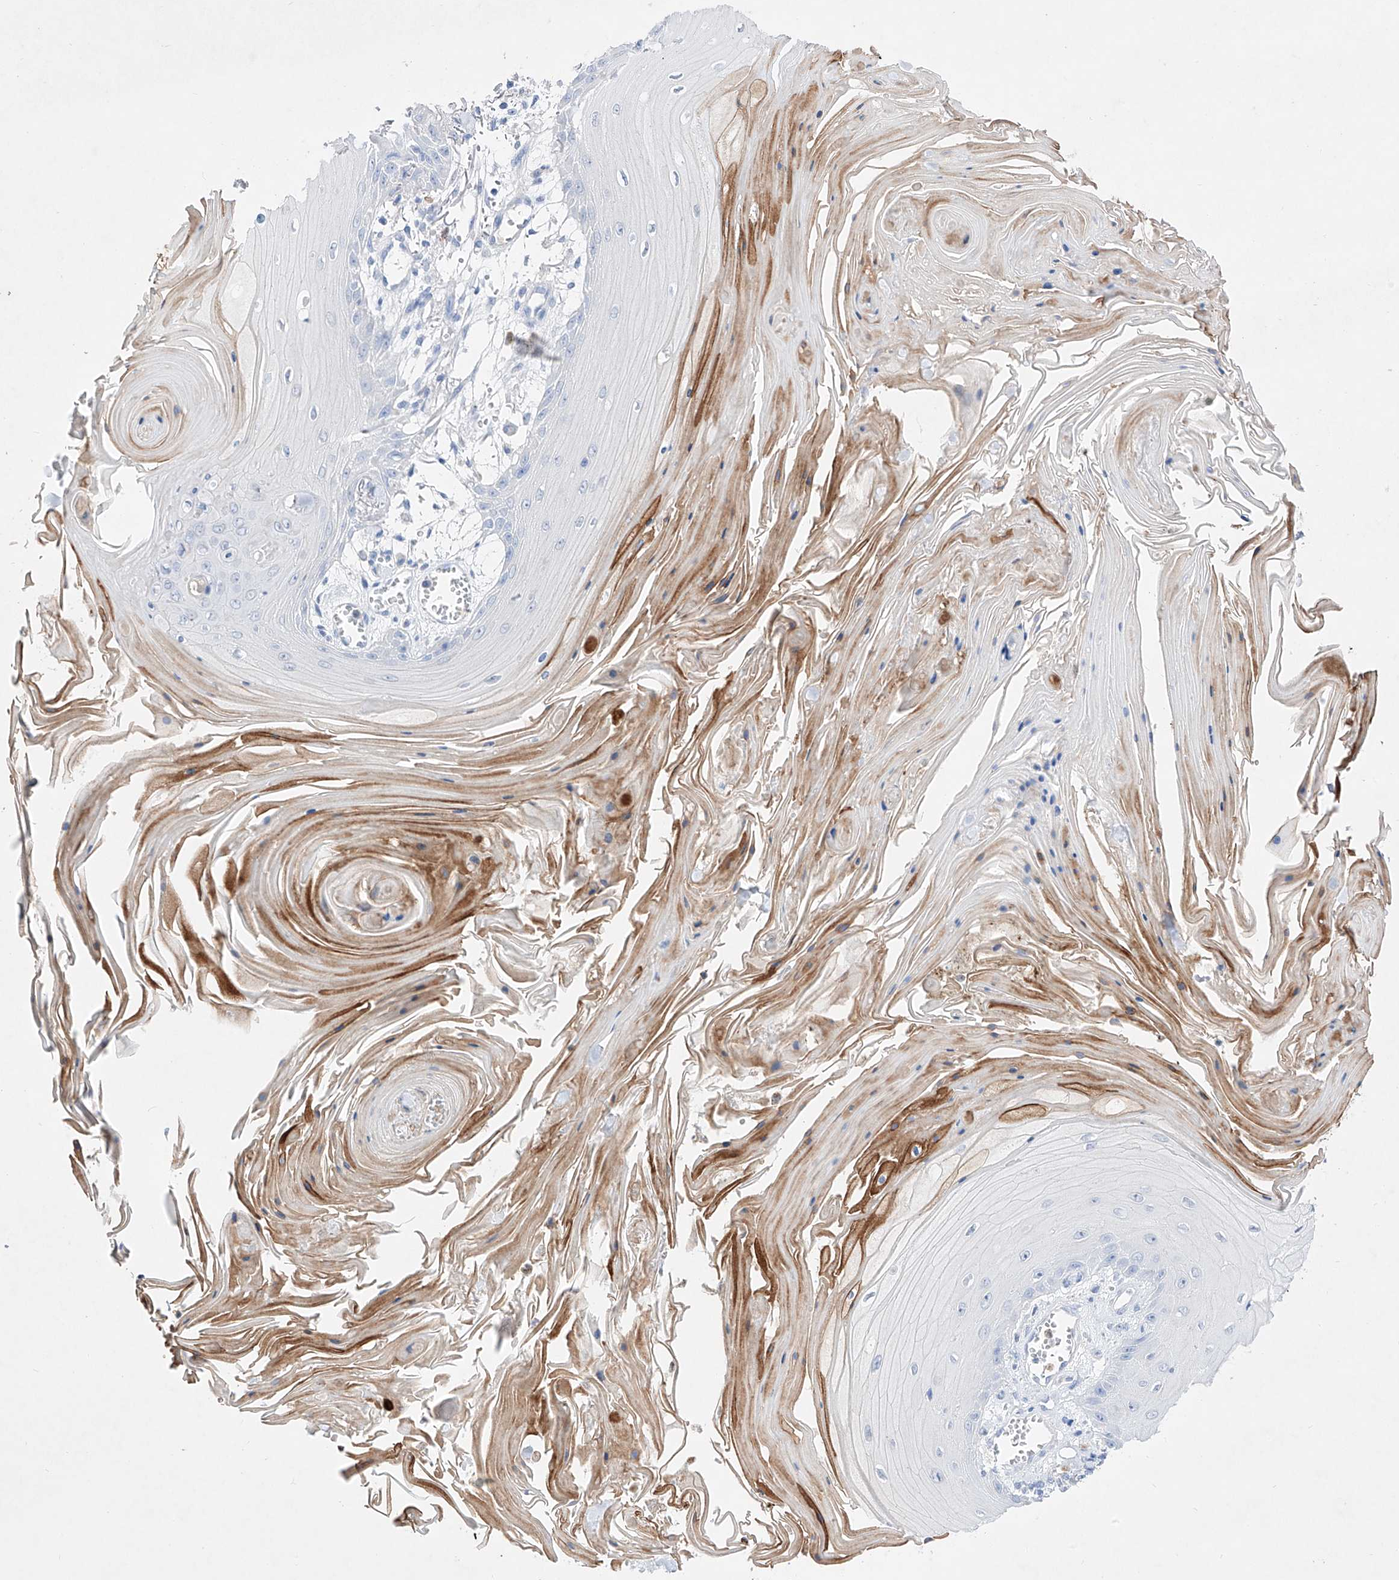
{"staining": {"intensity": "negative", "quantity": "none", "location": "none"}, "tissue": "skin cancer", "cell_type": "Tumor cells", "image_type": "cancer", "snomed": [{"axis": "morphology", "description": "Squamous cell carcinoma, NOS"}, {"axis": "topography", "description": "Skin"}], "caption": "Skin squamous cell carcinoma was stained to show a protein in brown. There is no significant staining in tumor cells.", "gene": "TM7SF2", "patient": {"sex": "male", "age": 74}}